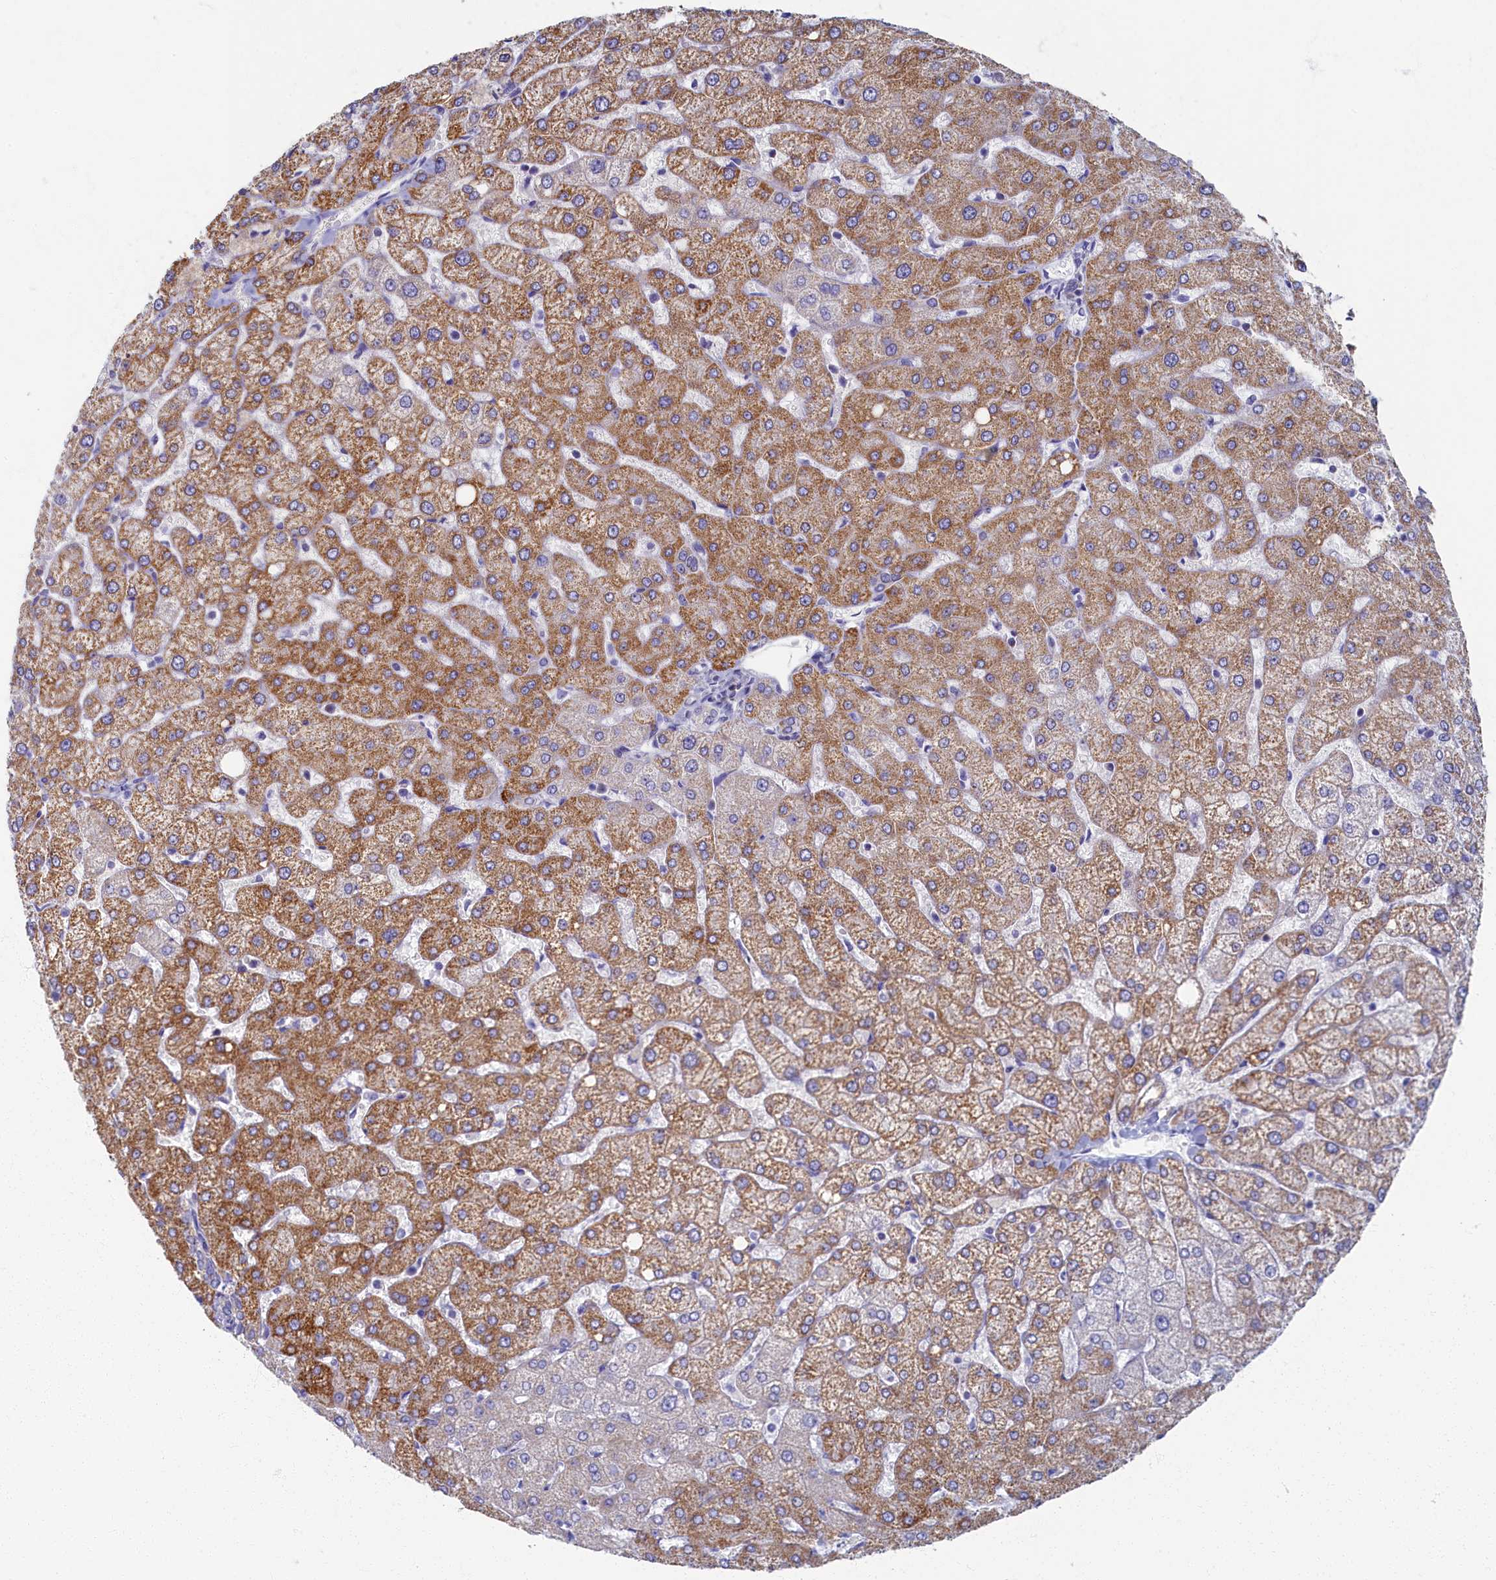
{"staining": {"intensity": "negative", "quantity": "none", "location": "none"}, "tissue": "liver", "cell_type": "Cholangiocytes", "image_type": "normal", "snomed": [{"axis": "morphology", "description": "Normal tissue, NOS"}, {"axis": "topography", "description": "Liver"}], "caption": "A high-resolution micrograph shows IHC staining of normal liver, which reveals no significant expression in cholangiocytes.", "gene": "OCIAD2", "patient": {"sex": "female", "age": 54}}